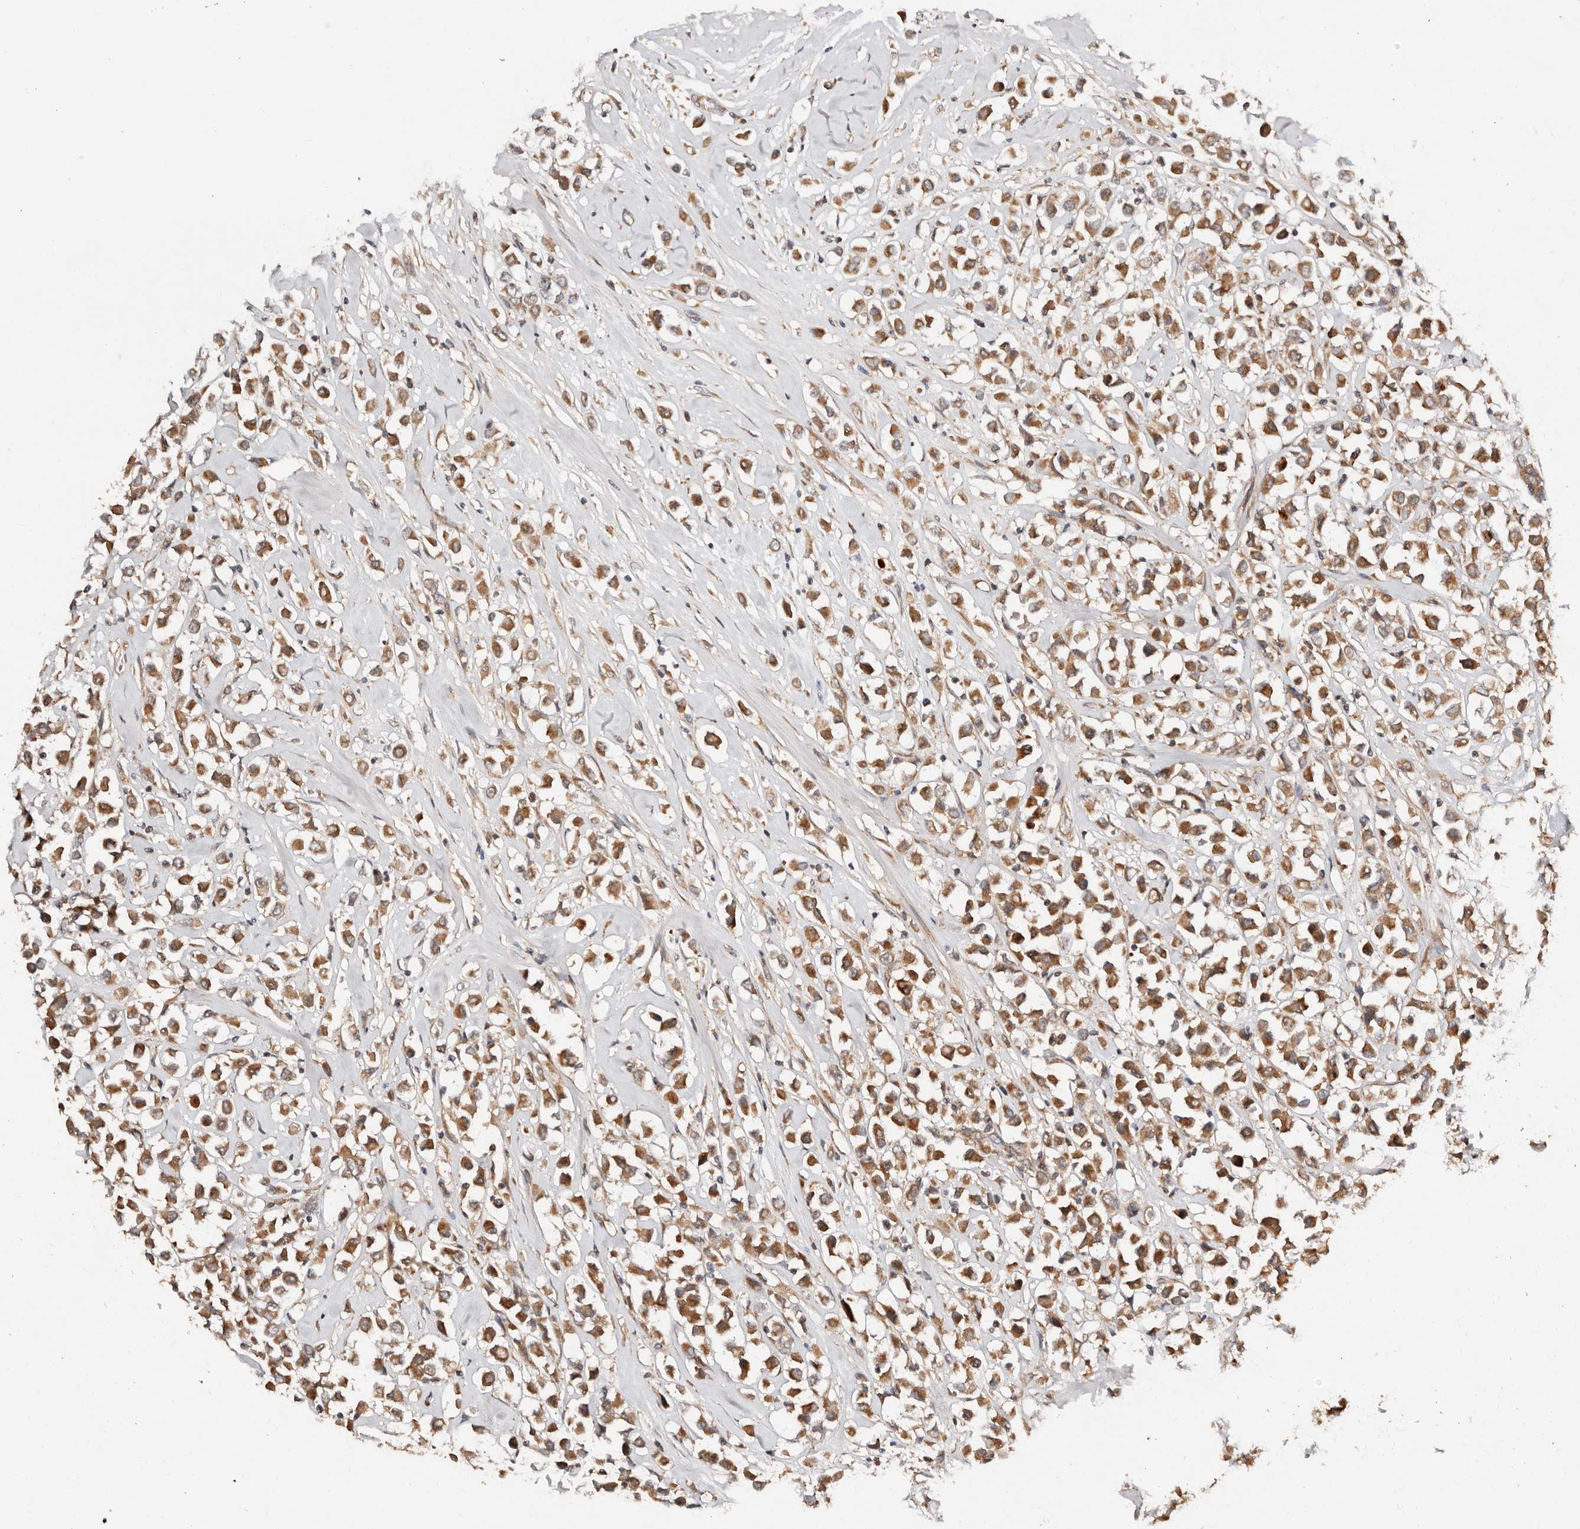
{"staining": {"intensity": "moderate", "quantity": ">75%", "location": "cytoplasmic/membranous"}, "tissue": "breast cancer", "cell_type": "Tumor cells", "image_type": "cancer", "snomed": [{"axis": "morphology", "description": "Duct carcinoma"}, {"axis": "topography", "description": "Breast"}], "caption": "Tumor cells reveal moderate cytoplasmic/membranous positivity in about >75% of cells in breast cancer.", "gene": "DENND11", "patient": {"sex": "female", "age": 61}}